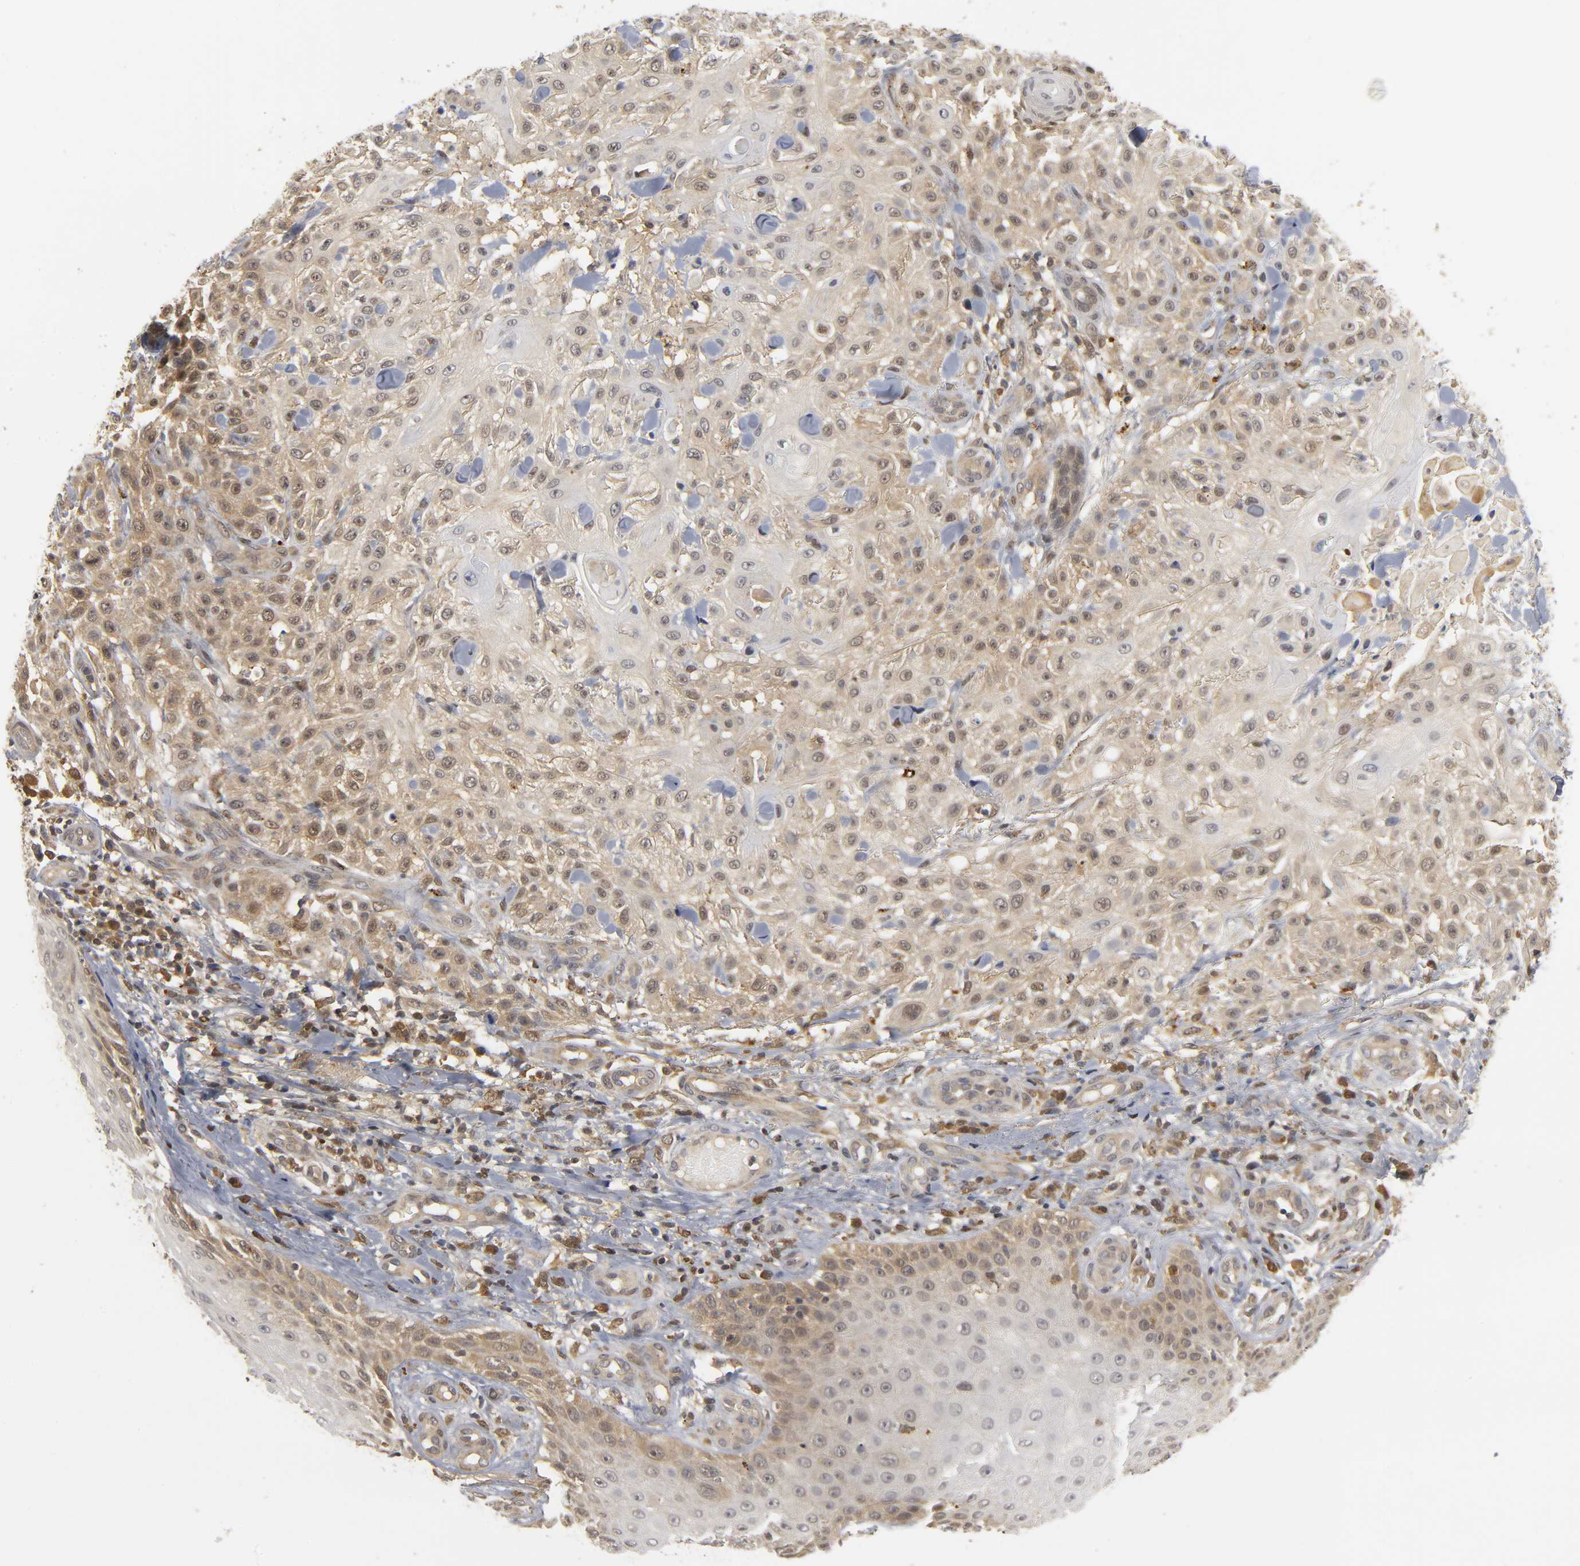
{"staining": {"intensity": "moderate", "quantity": ">75%", "location": "cytoplasmic/membranous,nuclear"}, "tissue": "skin cancer", "cell_type": "Tumor cells", "image_type": "cancer", "snomed": [{"axis": "morphology", "description": "Squamous cell carcinoma, NOS"}, {"axis": "topography", "description": "Skin"}], "caption": "Immunohistochemical staining of human skin squamous cell carcinoma demonstrates moderate cytoplasmic/membranous and nuclear protein staining in about >75% of tumor cells.", "gene": "PARK7", "patient": {"sex": "female", "age": 42}}